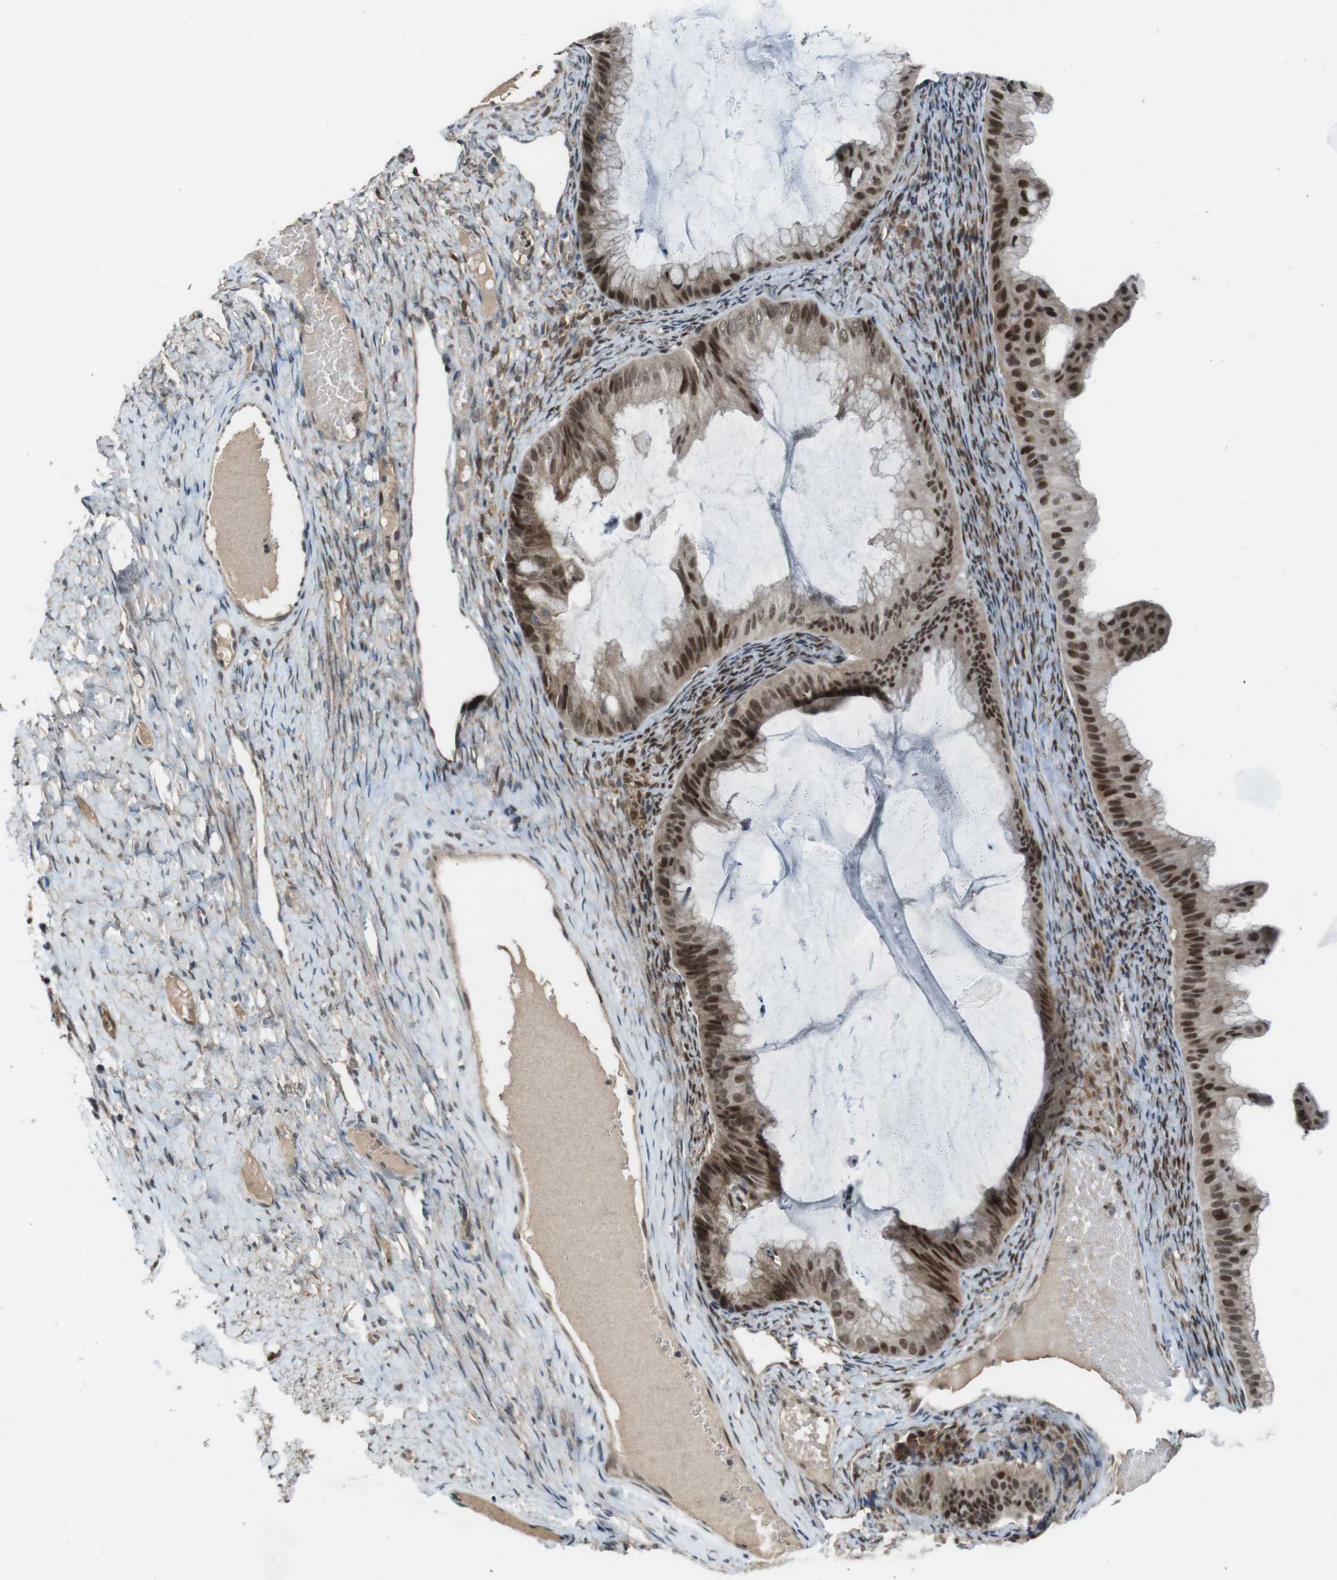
{"staining": {"intensity": "strong", "quantity": ">75%", "location": "nuclear"}, "tissue": "ovarian cancer", "cell_type": "Tumor cells", "image_type": "cancer", "snomed": [{"axis": "morphology", "description": "Cystadenocarcinoma, mucinous, NOS"}, {"axis": "topography", "description": "Ovary"}], "caption": "Immunohistochemical staining of ovarian cancer demonstrates high levels of strong nuclear protein expression in approximately >75% of tumor cells.", "gene": "MAPKAPK5", "patient": {"sex": "female", "age": 61}}